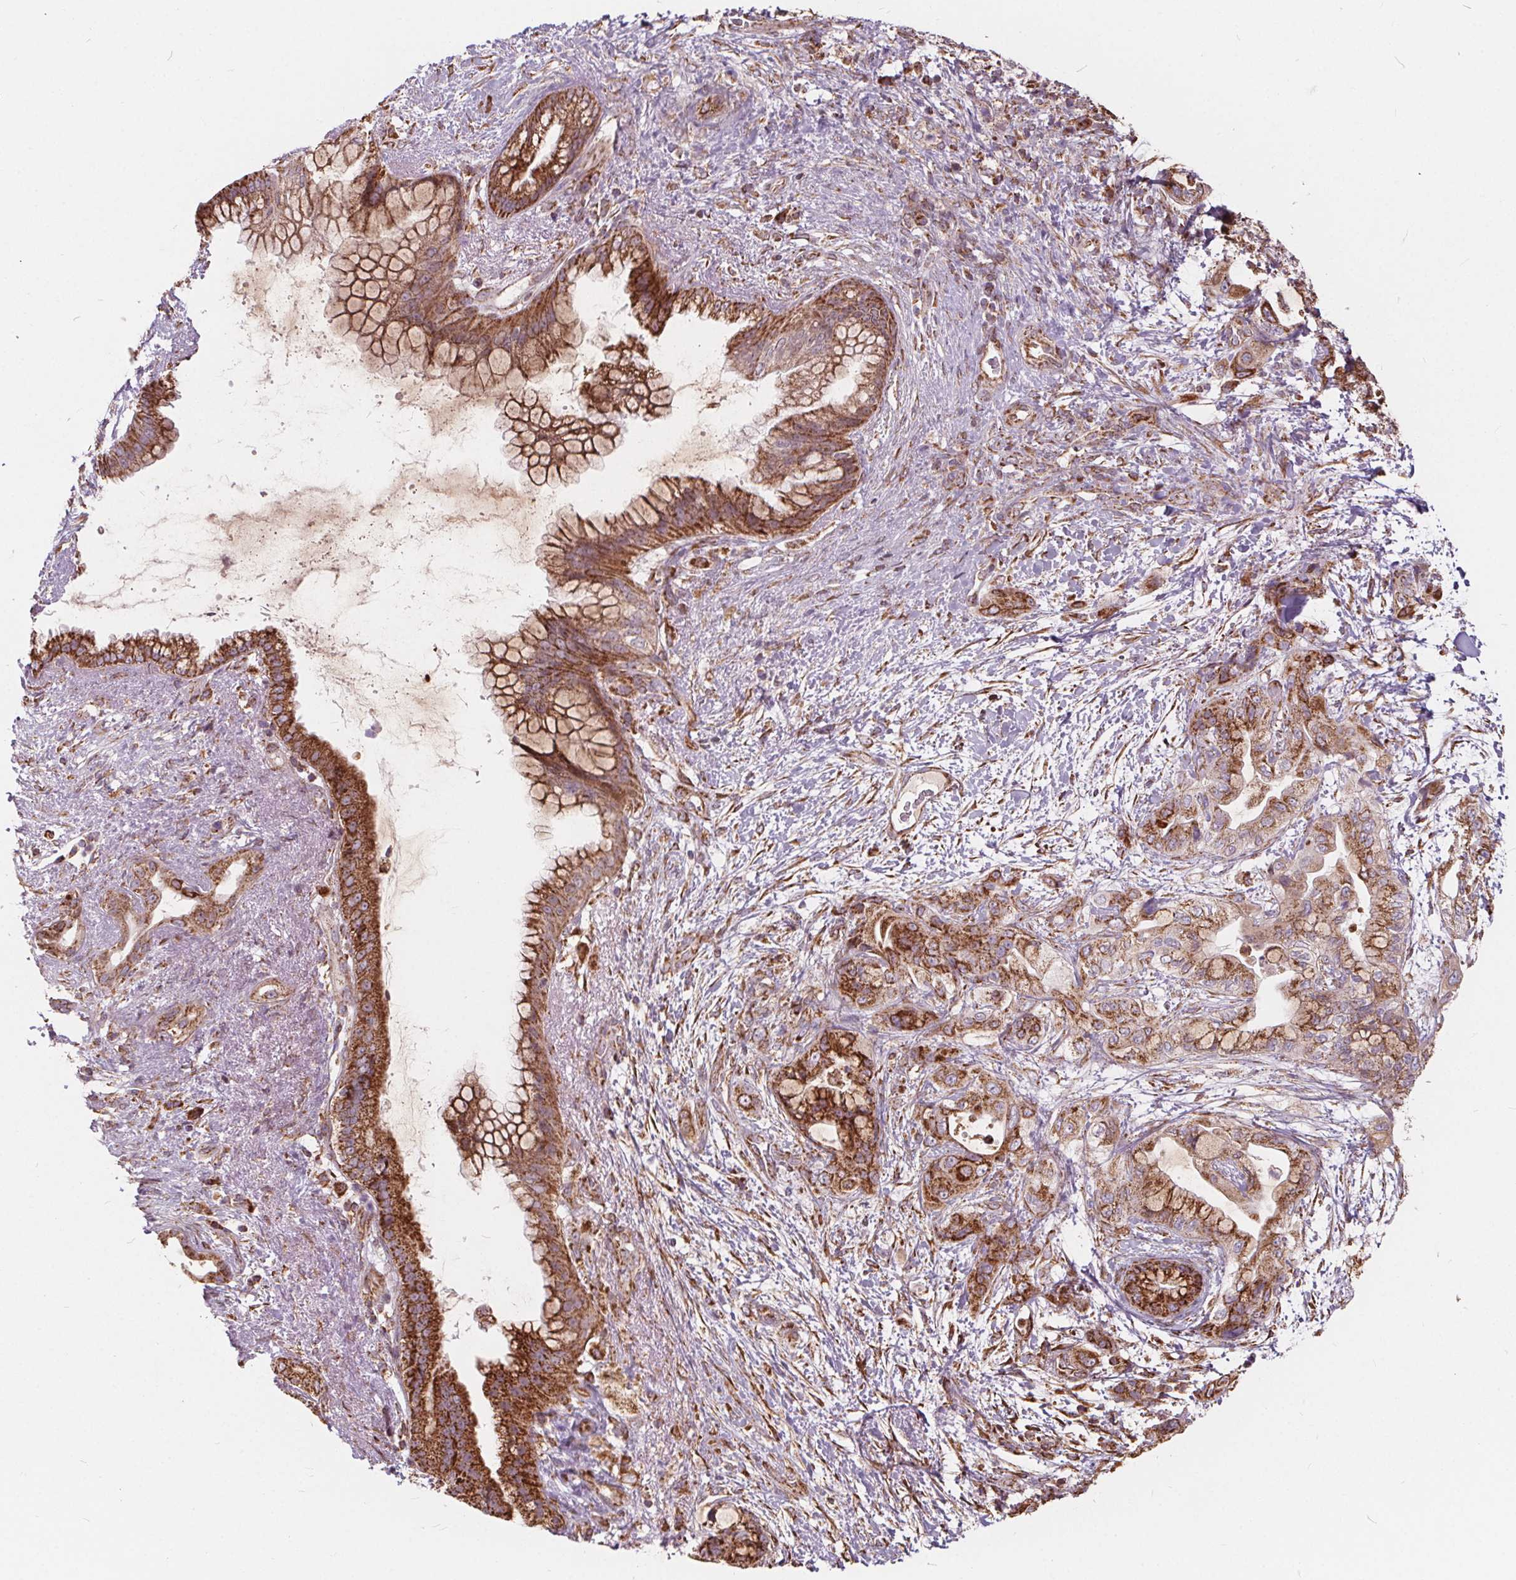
{"staining": {"intensity": "strong", "quantity": ">75%", "location": "cytoplasmic/membranous"}, "tissue": "pancreatic cancer", "cell_type": "Tumor cells", "image_type": "cancer", "snomed": [{"axis": "morphology", "description": "Adenocarcinoma, NOS"}, {"axis": "topography", "description": "Pancreas"}], "caption": "Pancreatic cancer stained for a protein displays strong cytoplasmic/membranous positivity in tumor cells.", "gene": "PLSCR3", "patient": {"sex": "male", "age": 71}}